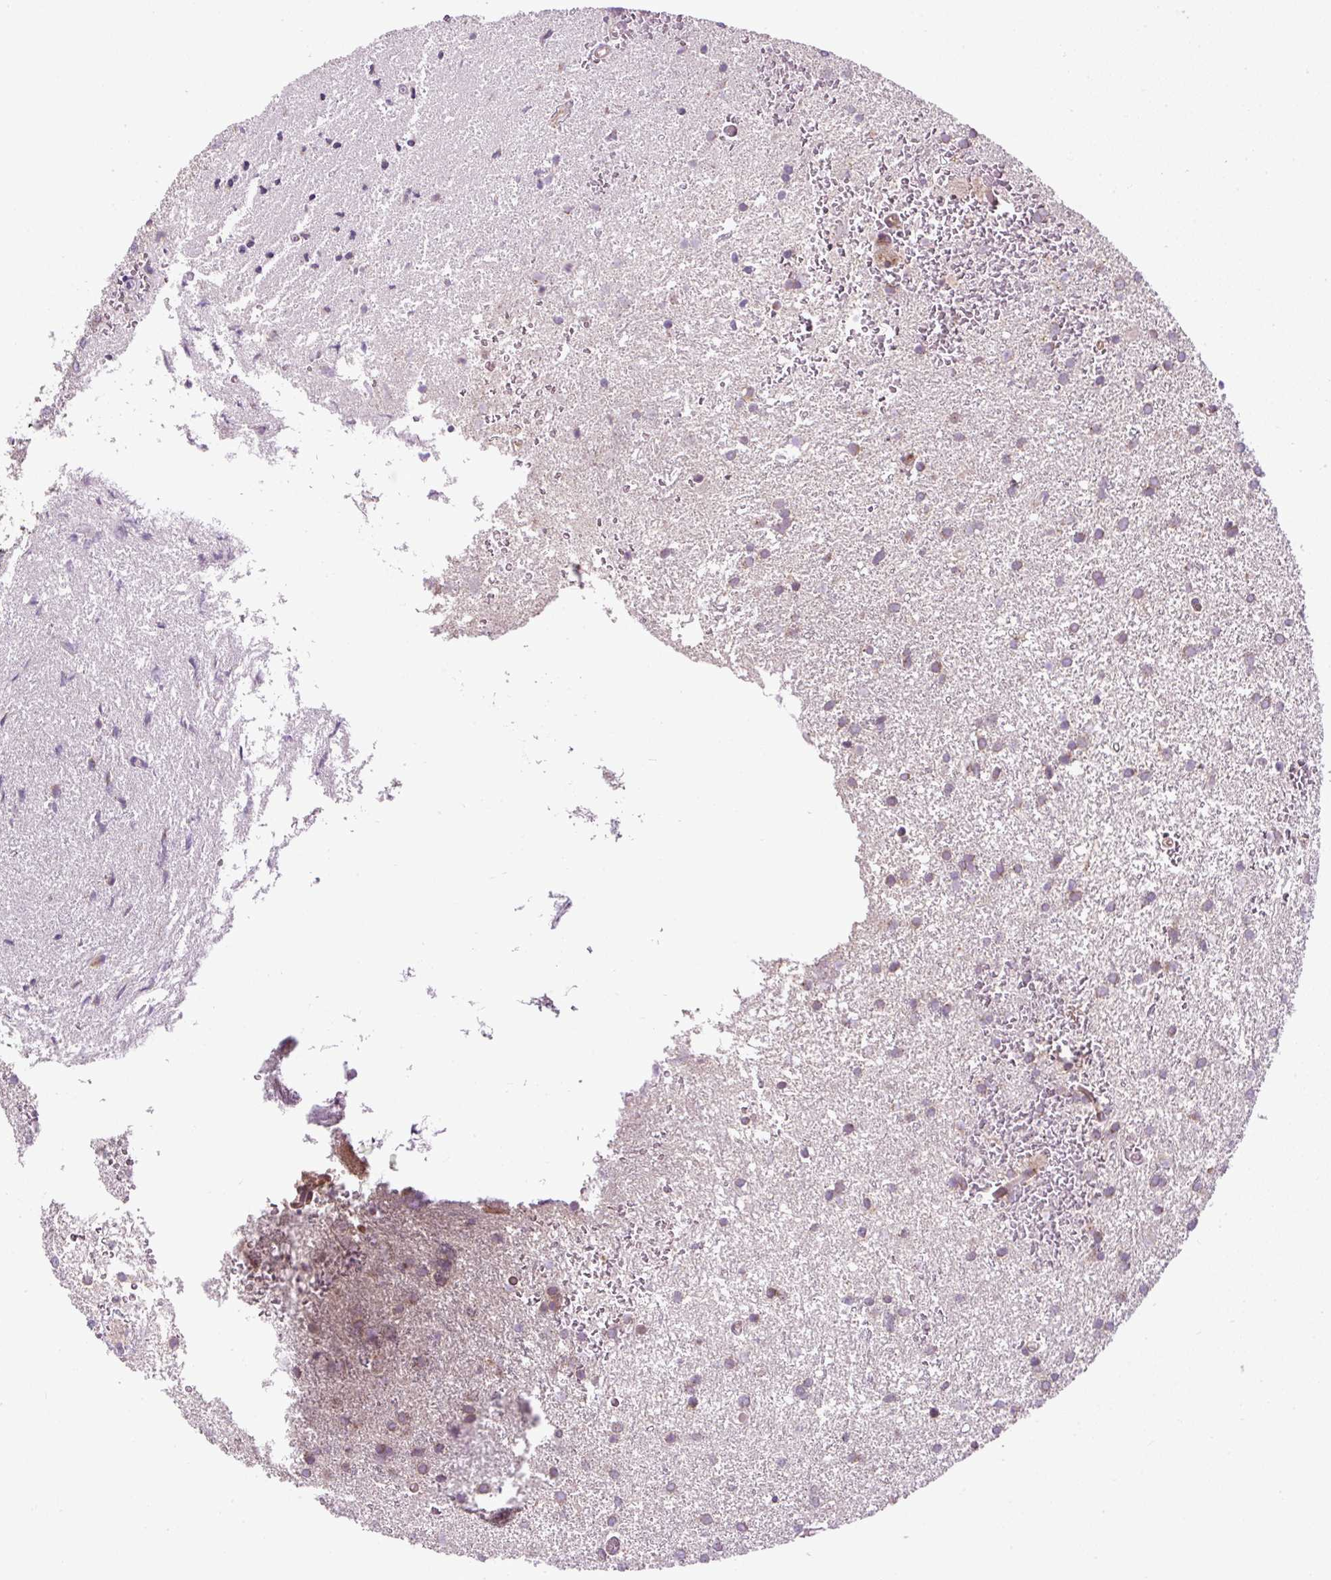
{"staining": {"intensity": "moderate", "quantity": "<25%", "location": "cytoplasmic/membranous"}, "tissue": "glioma", "cell_type": "Tumor cells", "image_type": "cancer", "snomed": [{"axis": "morphology", "description": "Glioma, malignant, High grade"}, {"axis": "topography", "description": "Brain"}], "caption": "Immunohistochemistry (IHC) photomicrograph of neoplastic tissue: glioma stained using immunohistochemistry shows low levels of moderate protein expression localized specifically in the cytoplasmic/membranous of tumor cells, appearing as a cytoplasmic/membranous brown color.", "gene": "ZNF547", "patient": {"sex": "female", "age": 50}}